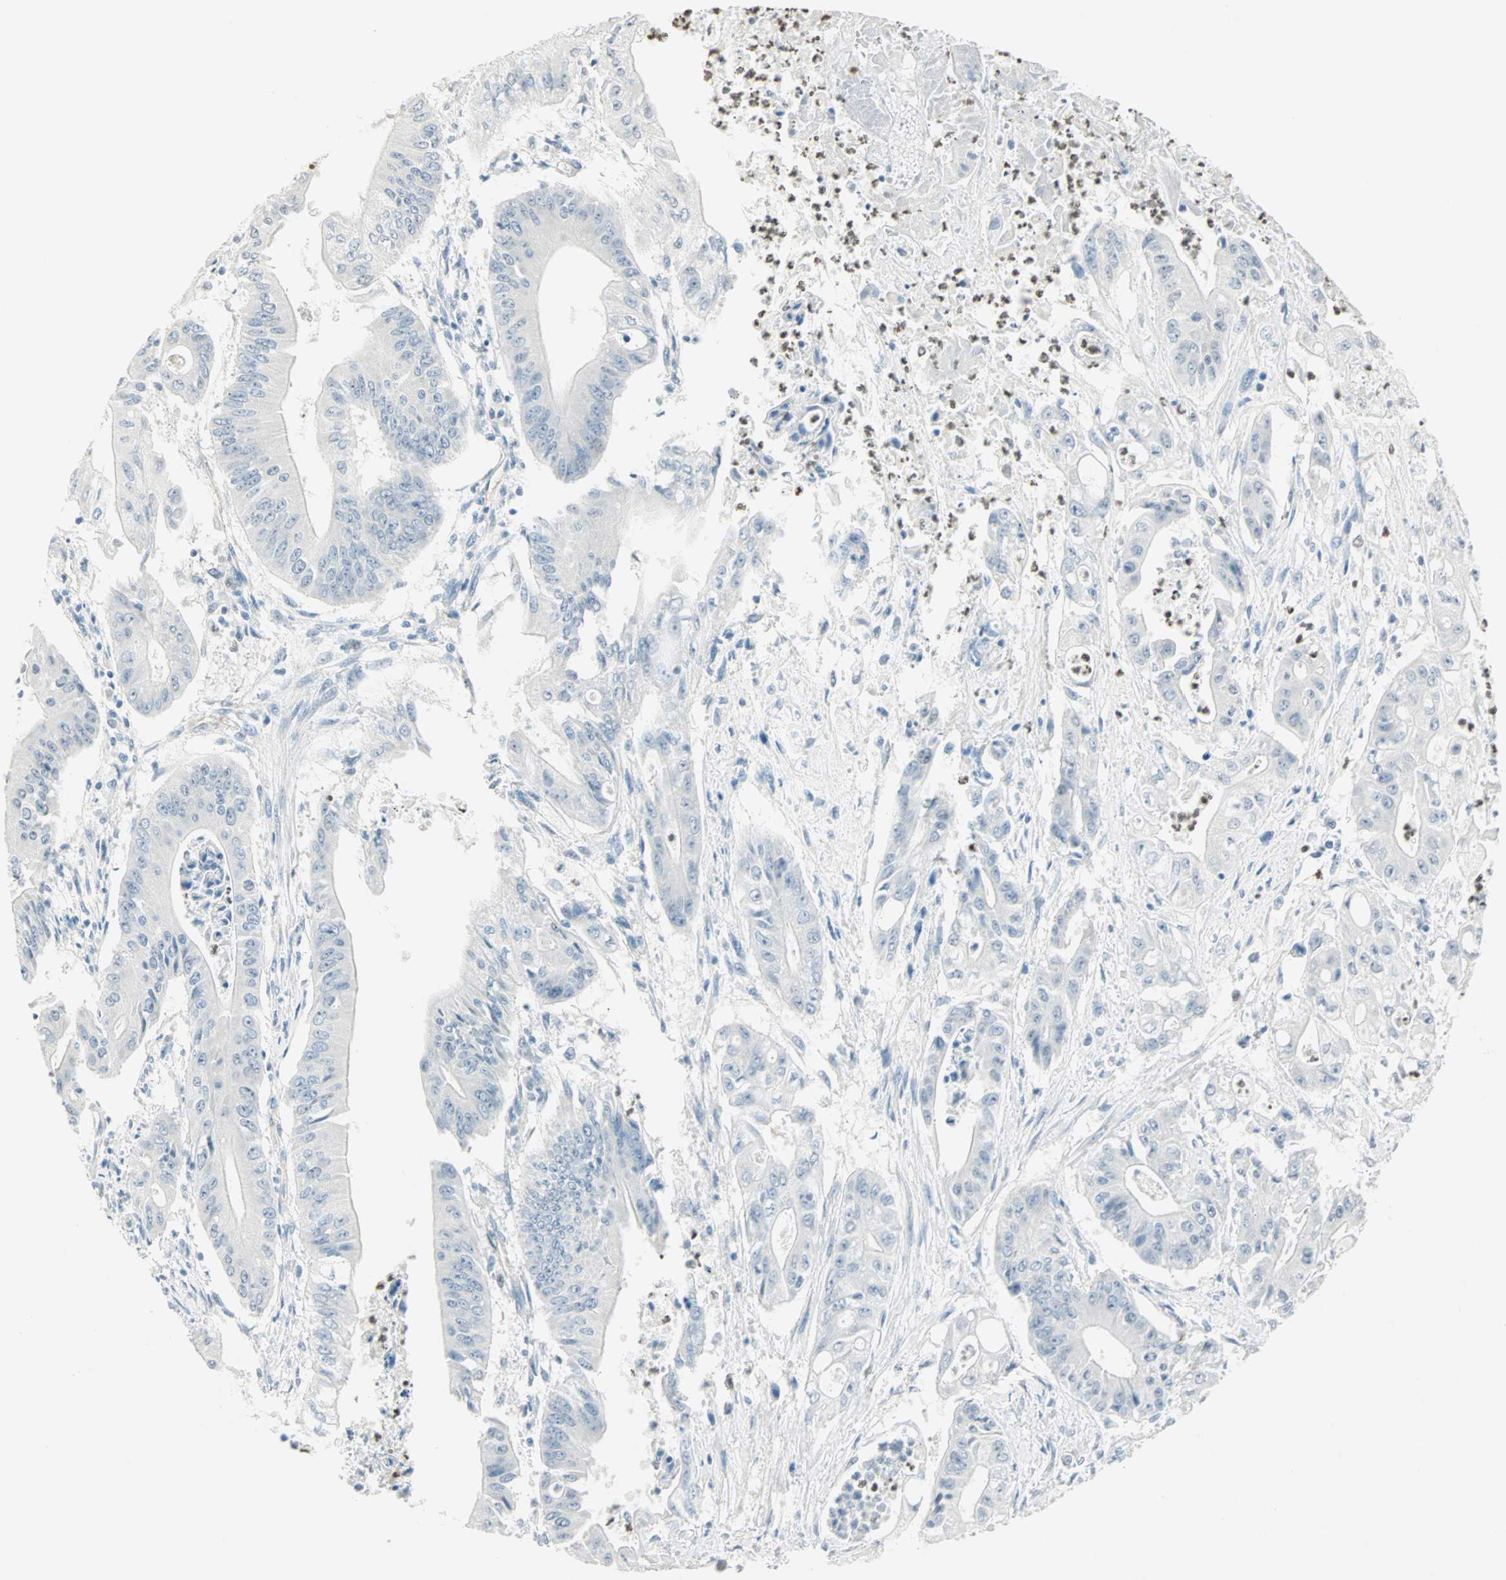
{"staining": {"intensity": "negative", "quantity": "none", "location": "none"}, "tissue": "pancreatic cancer", "cell_type": "Tumor cells", "image_type": "cancer", "snomed": [{"axis": "morphology", "description": "Normal tissue, NOS"}, {"axis": "topography", "description": "Lymph node"}], "caption": "The micrograph demonstrates no staining of tumor cells in pancreatic cancer.", "gene": "MLLT10", "patient": {"sex": "male", "age": 62}}